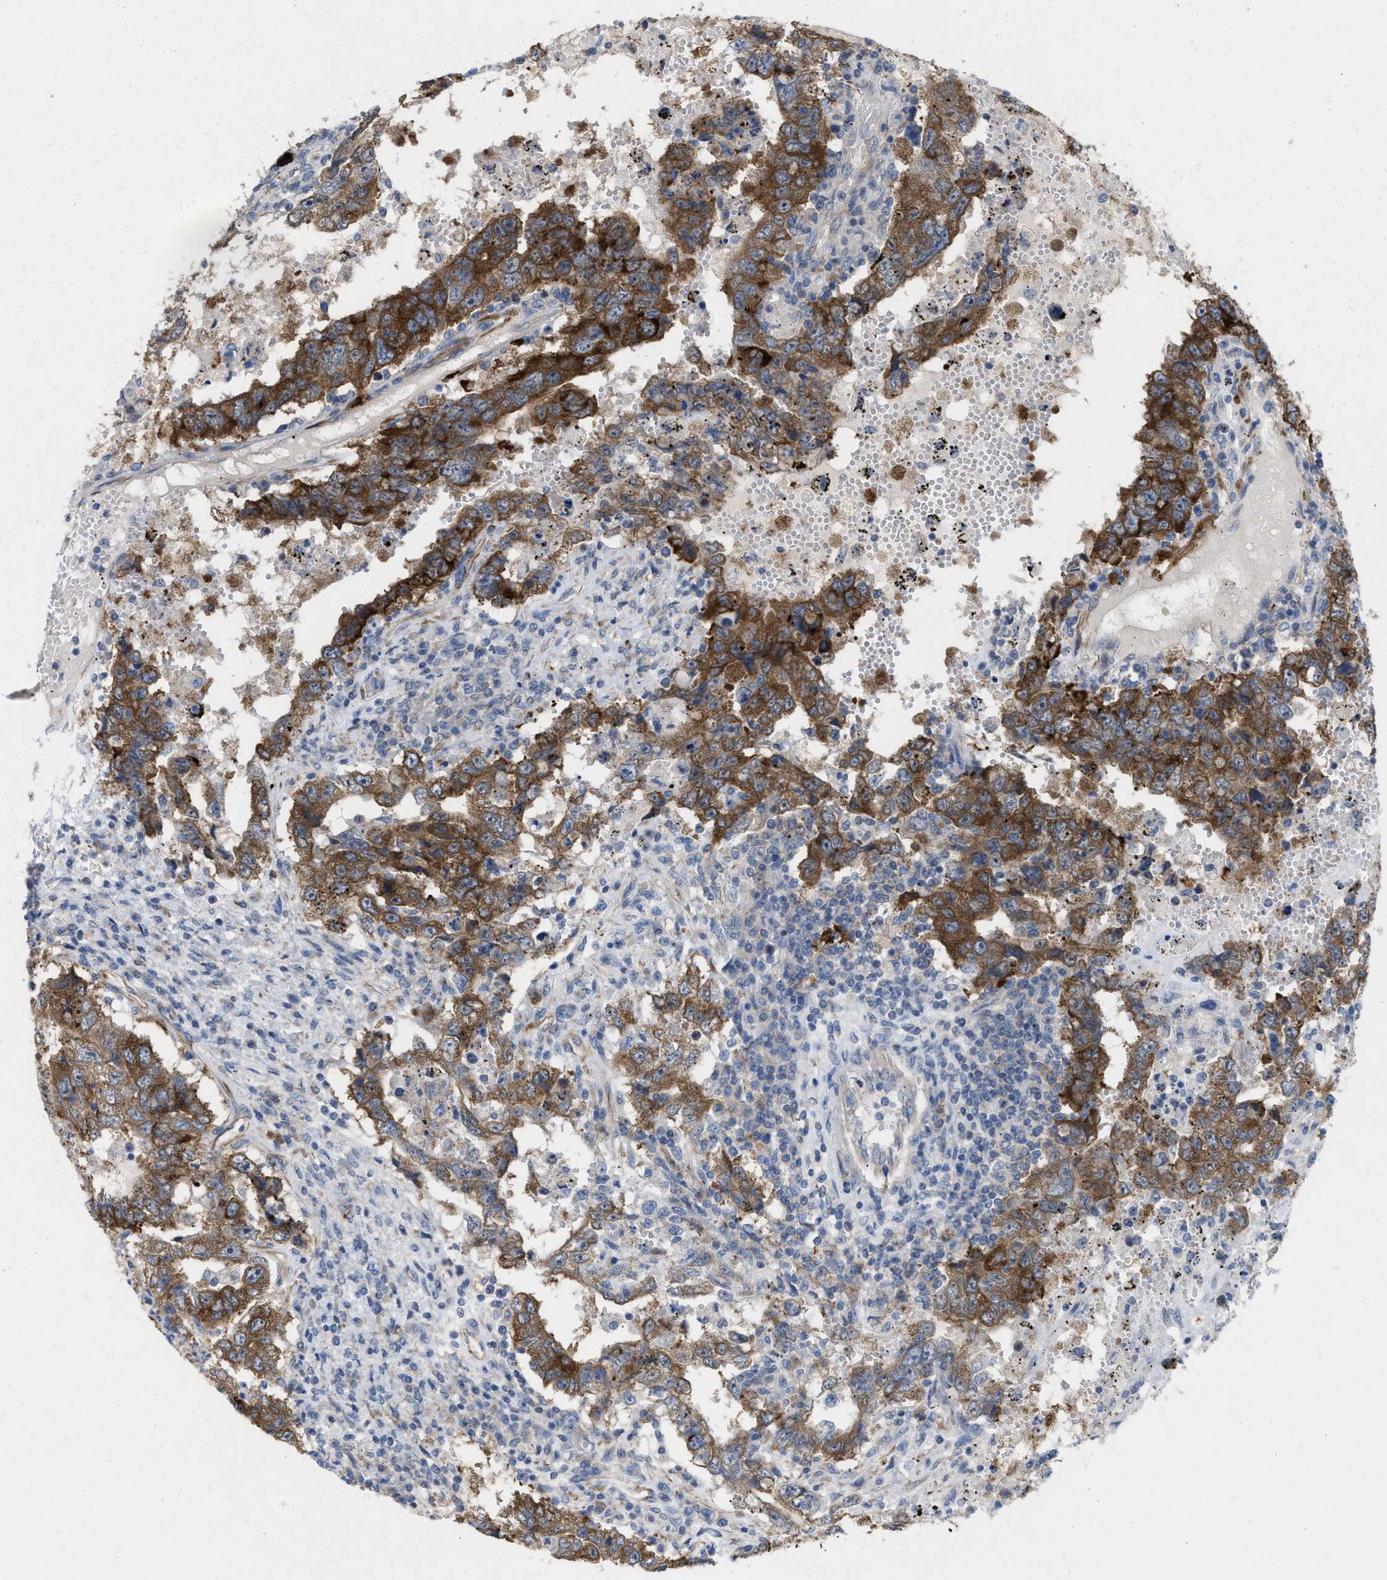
{"staining": {"intensity": "strong", "quantity": ">75%", "location": "cytoplasmic/membranous"}, "tissue": "testis cancer", "cell_type": "Tumor cells", "image_type": "cancer", "snomed": [{"axis": "morphology", "description": "Carcinoma, Embryonal, NOS"}, {"axis": "topography", "description": "Testis"}], "caption": "This histopathology image reveals immunohistochemistry staining of testis cancer, with high strong cytoplasmic/membranous staining in approximately >75% of tumor cells.", "gene": "UBAP2", "patient": {"sex": "male", "age": 26}}